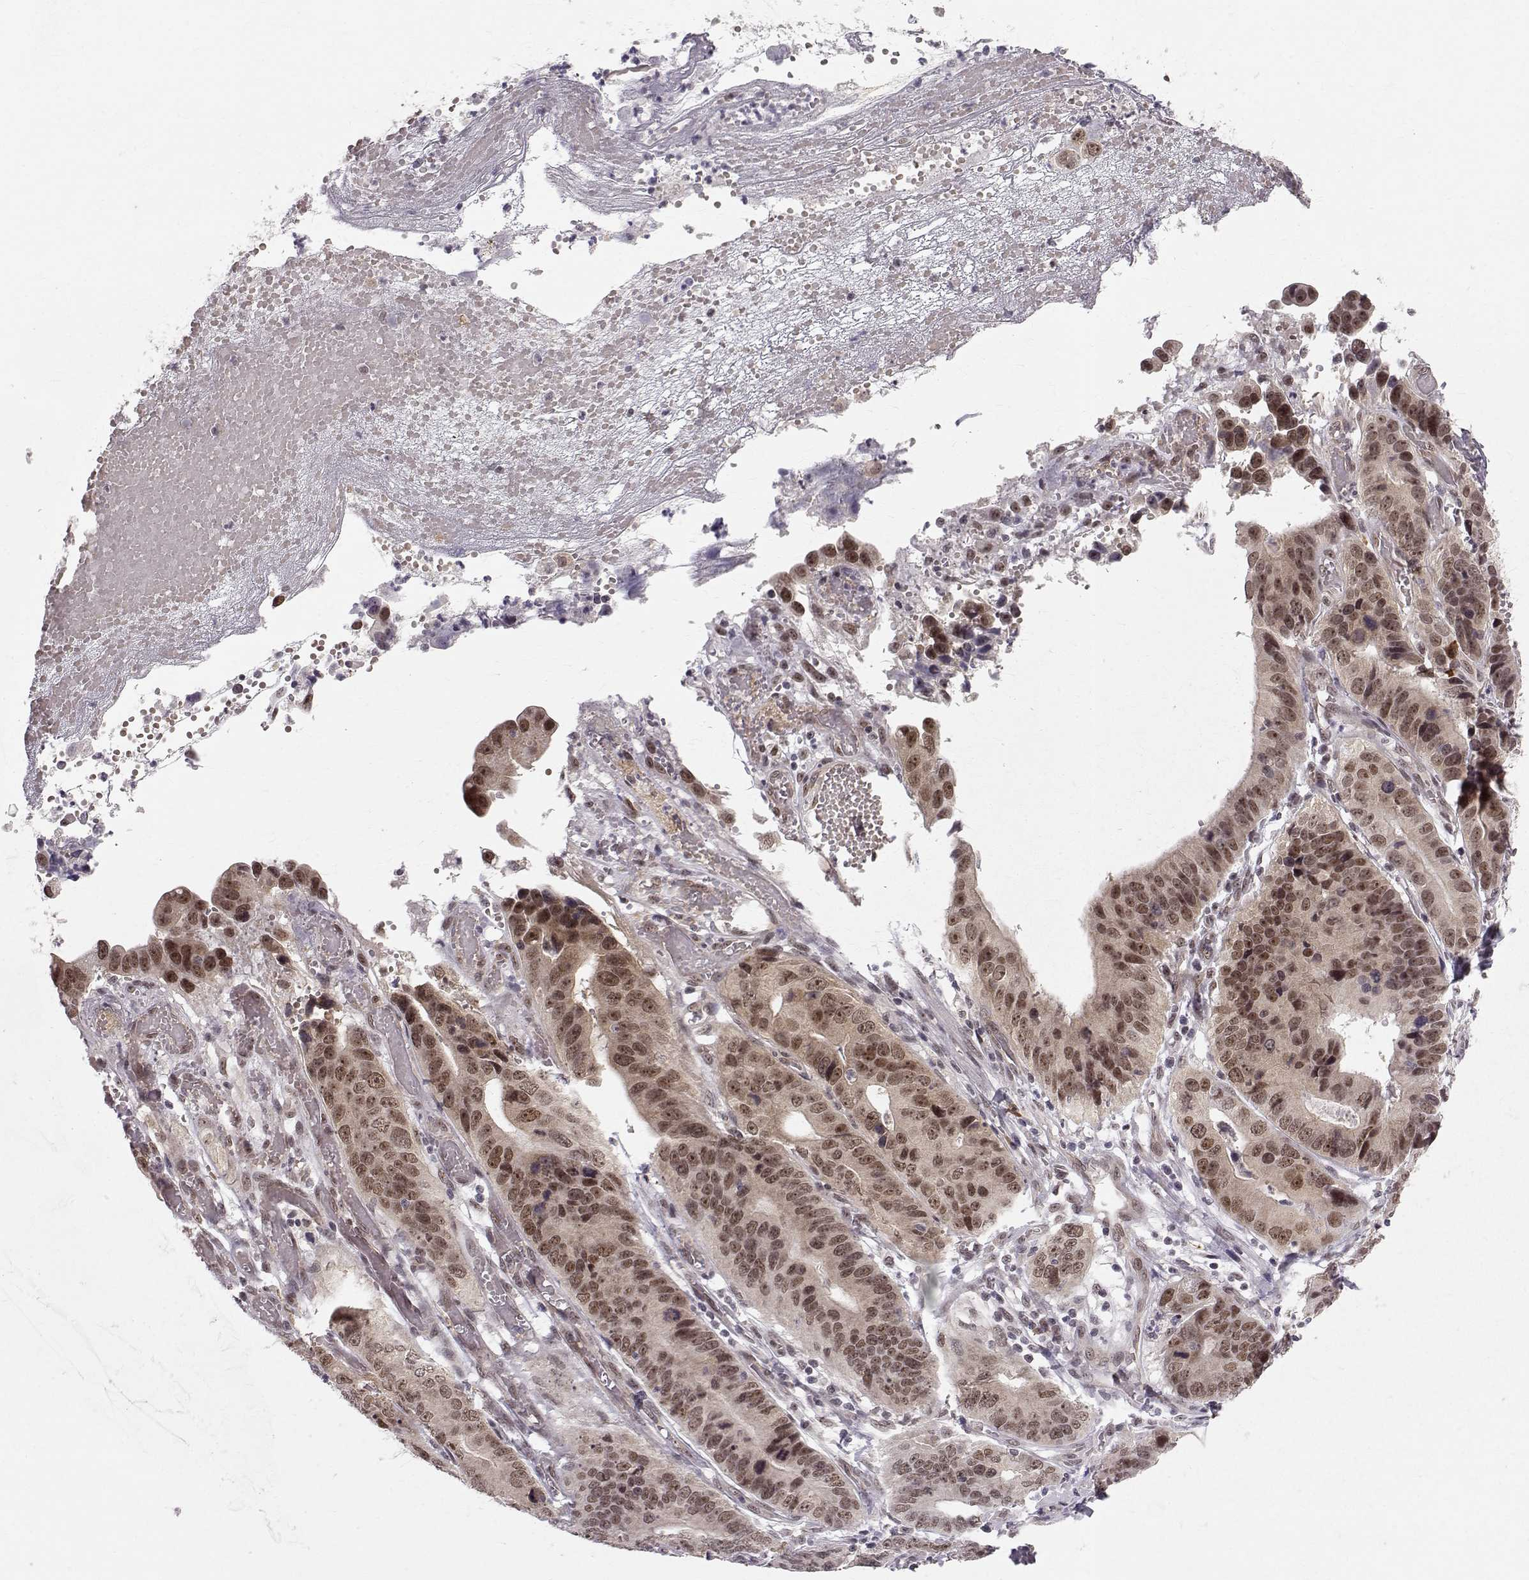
{"staining": {"intensity": "strong", "quantity": "<25%", "location": "nuclear"}, "tissue": "stomach cancer", "cell_type": "Tumor cells", "image_type": "cancer", "snomed": [{"axis": "morphology", "description": "Adenocarcinoma, NOS"}, {"axis": "topography", "description": "Stomach"}], "caption": "This photomicrograph reveals IHC staining of human adenocarcinoma (stomach), with medium strong nuclear expression in about <25% of tumor cells.", "gene": "RPP38", "patient": {"sex": "male", "age": 84}}